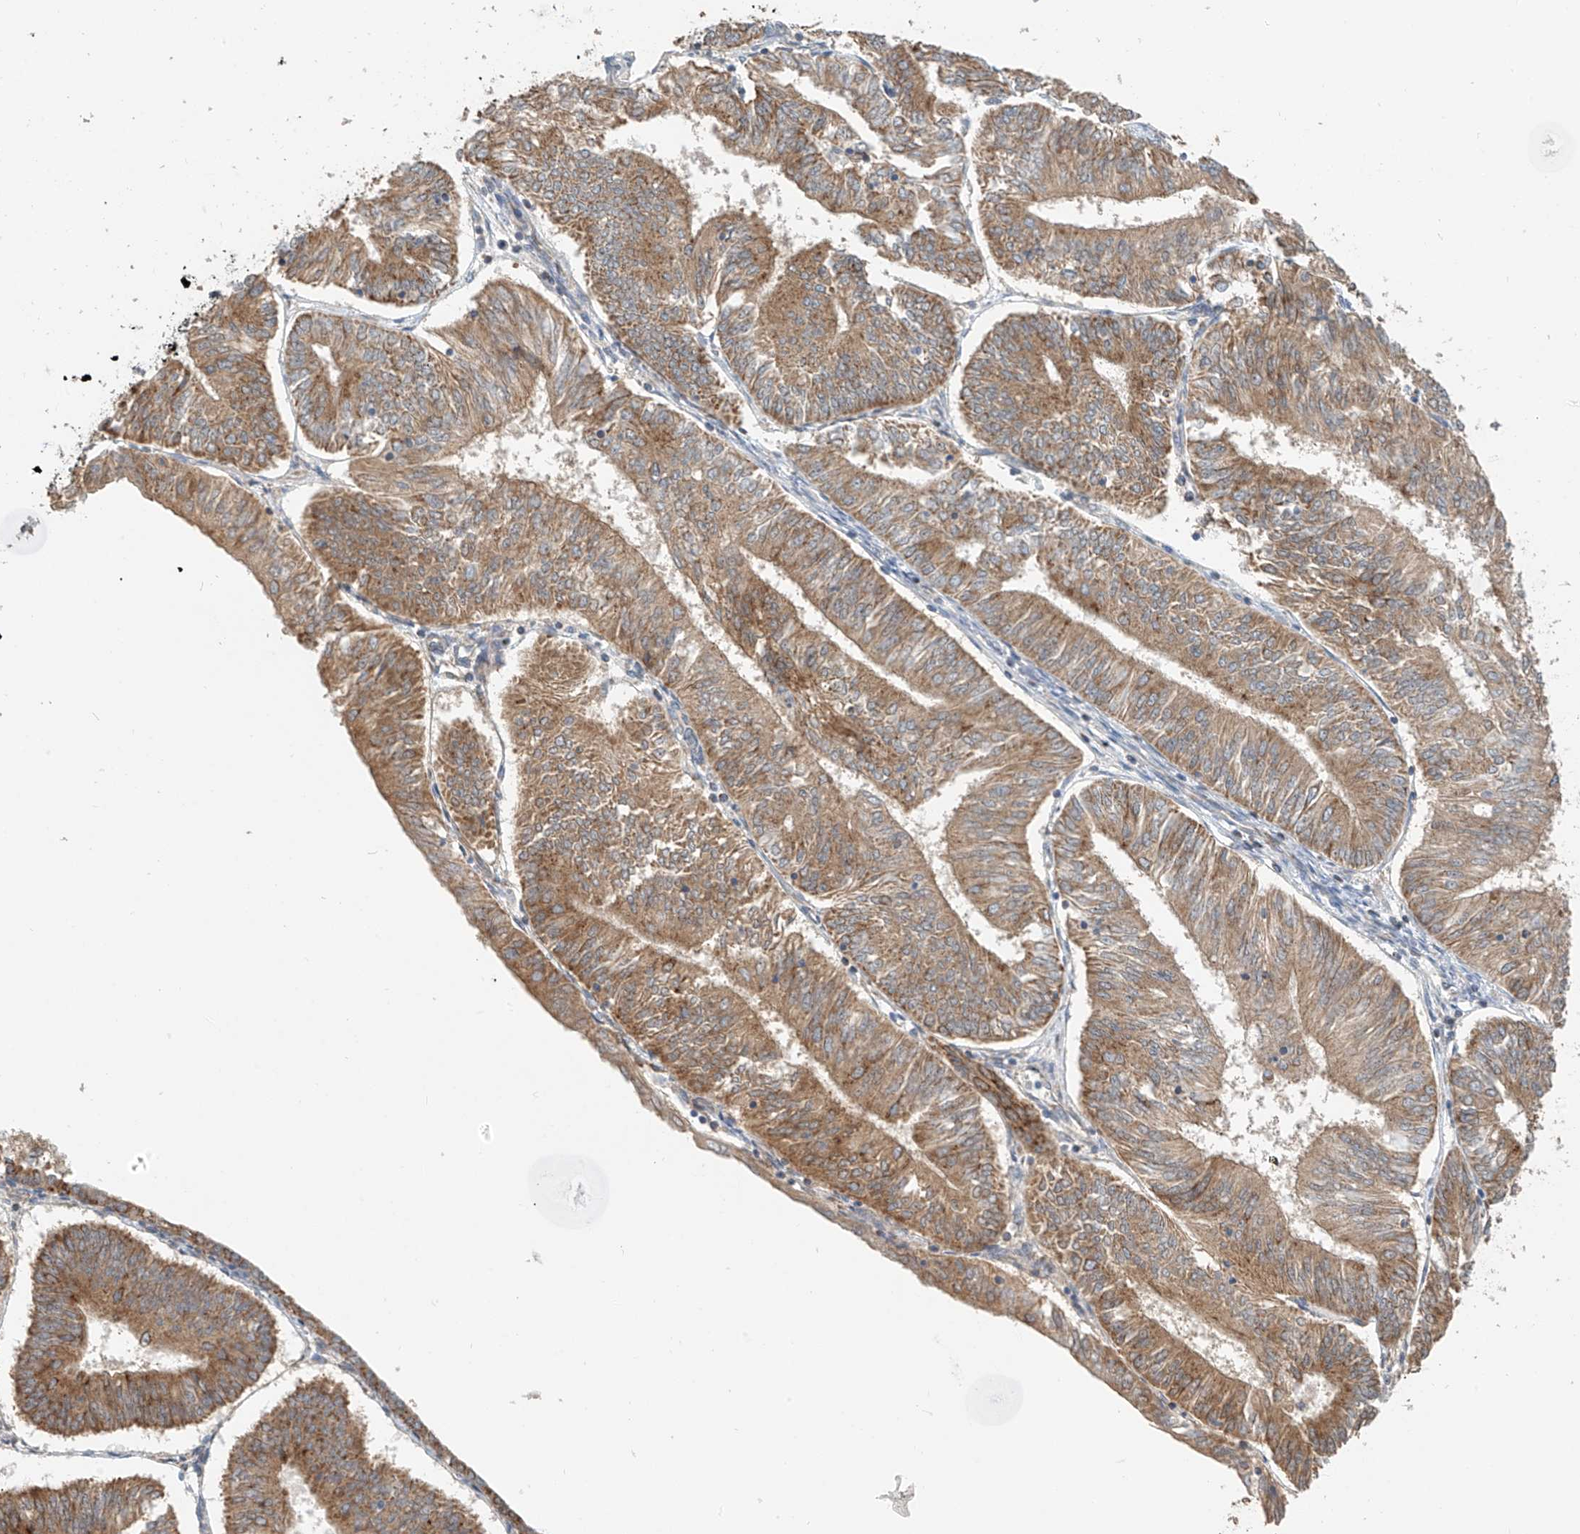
{"staining": {"intensity": "moderate", "quantity": ">75%", "location": "cytoplasmic/membranous"}, "tissue": "endometrial cancer", "cell_type": "Tumor cells", "image_type": "cancer", "snomed": [{"axis": "morphology", "description": "Adenocarcinoma, NOS"}, {"axis": "topography", "description": "Endometrium"}], "caption": "Approximately >75% of tumor cells in endometrial cancer (adenocarcinoma) exhibit moderate cytoplasmic/membranous protein positivity as visualized by brown immunohistochemical staining.", "gene": "PPA2", "patient": {"sex": "female", "age": 58}}